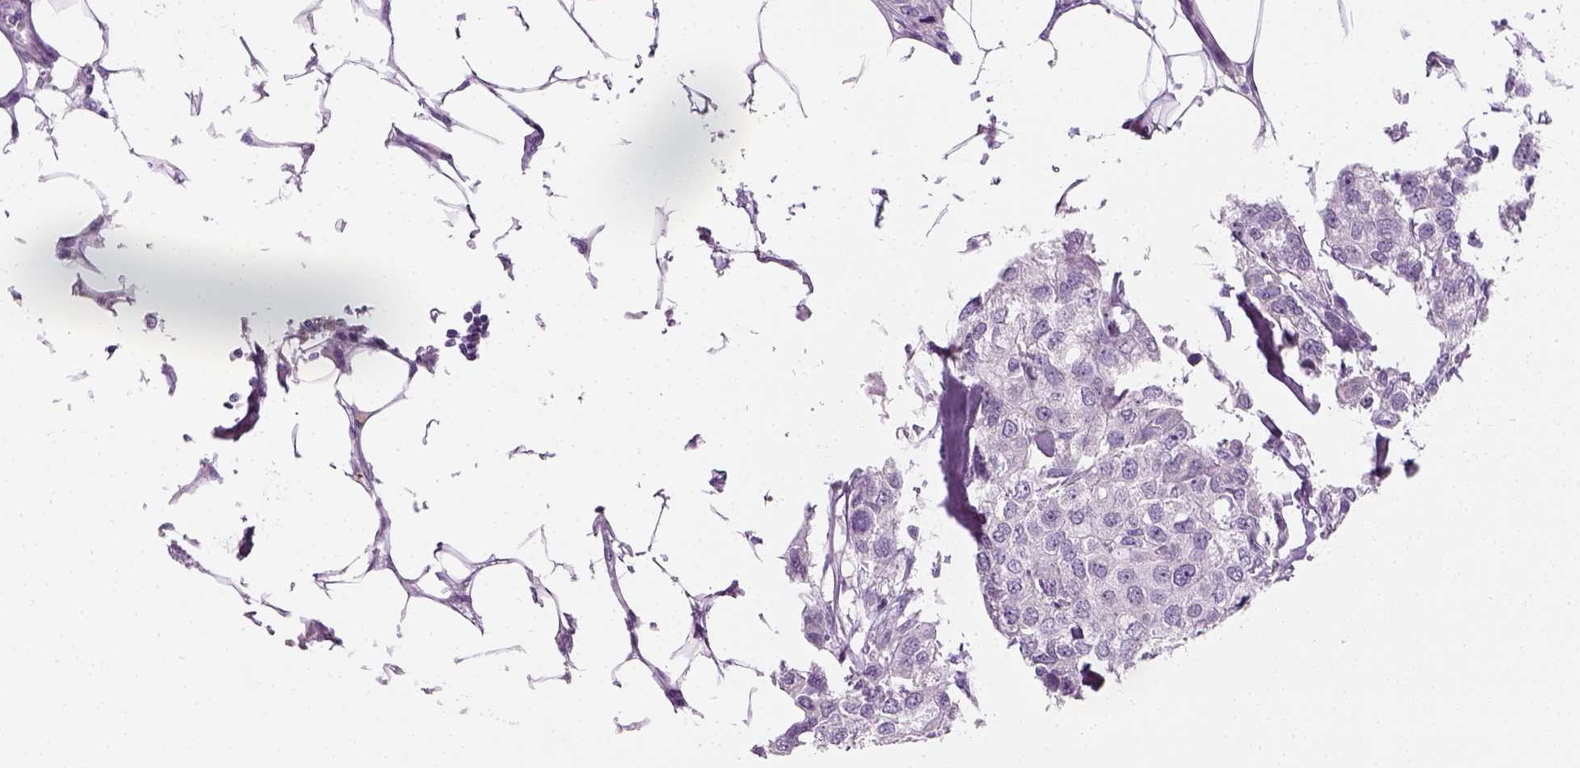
{"staining": {"intensity": "negative", "quantity": "none", "location": "none"}, "tissue": "breast cancer", "cell_type": "Tumor cells", "image_type": "cancer", "snomed": [{"axis": "morphology", "description": "Duct carcinoma"}, {"axis": "topography", "description": "Breast"}], "caption": "This is an IHC photomicrograph of human breast infiltrating ductal carcinoma. There is no expression in tumor cells.", "gene": "TH", "patient": {"sex": "female", "age": 80}}